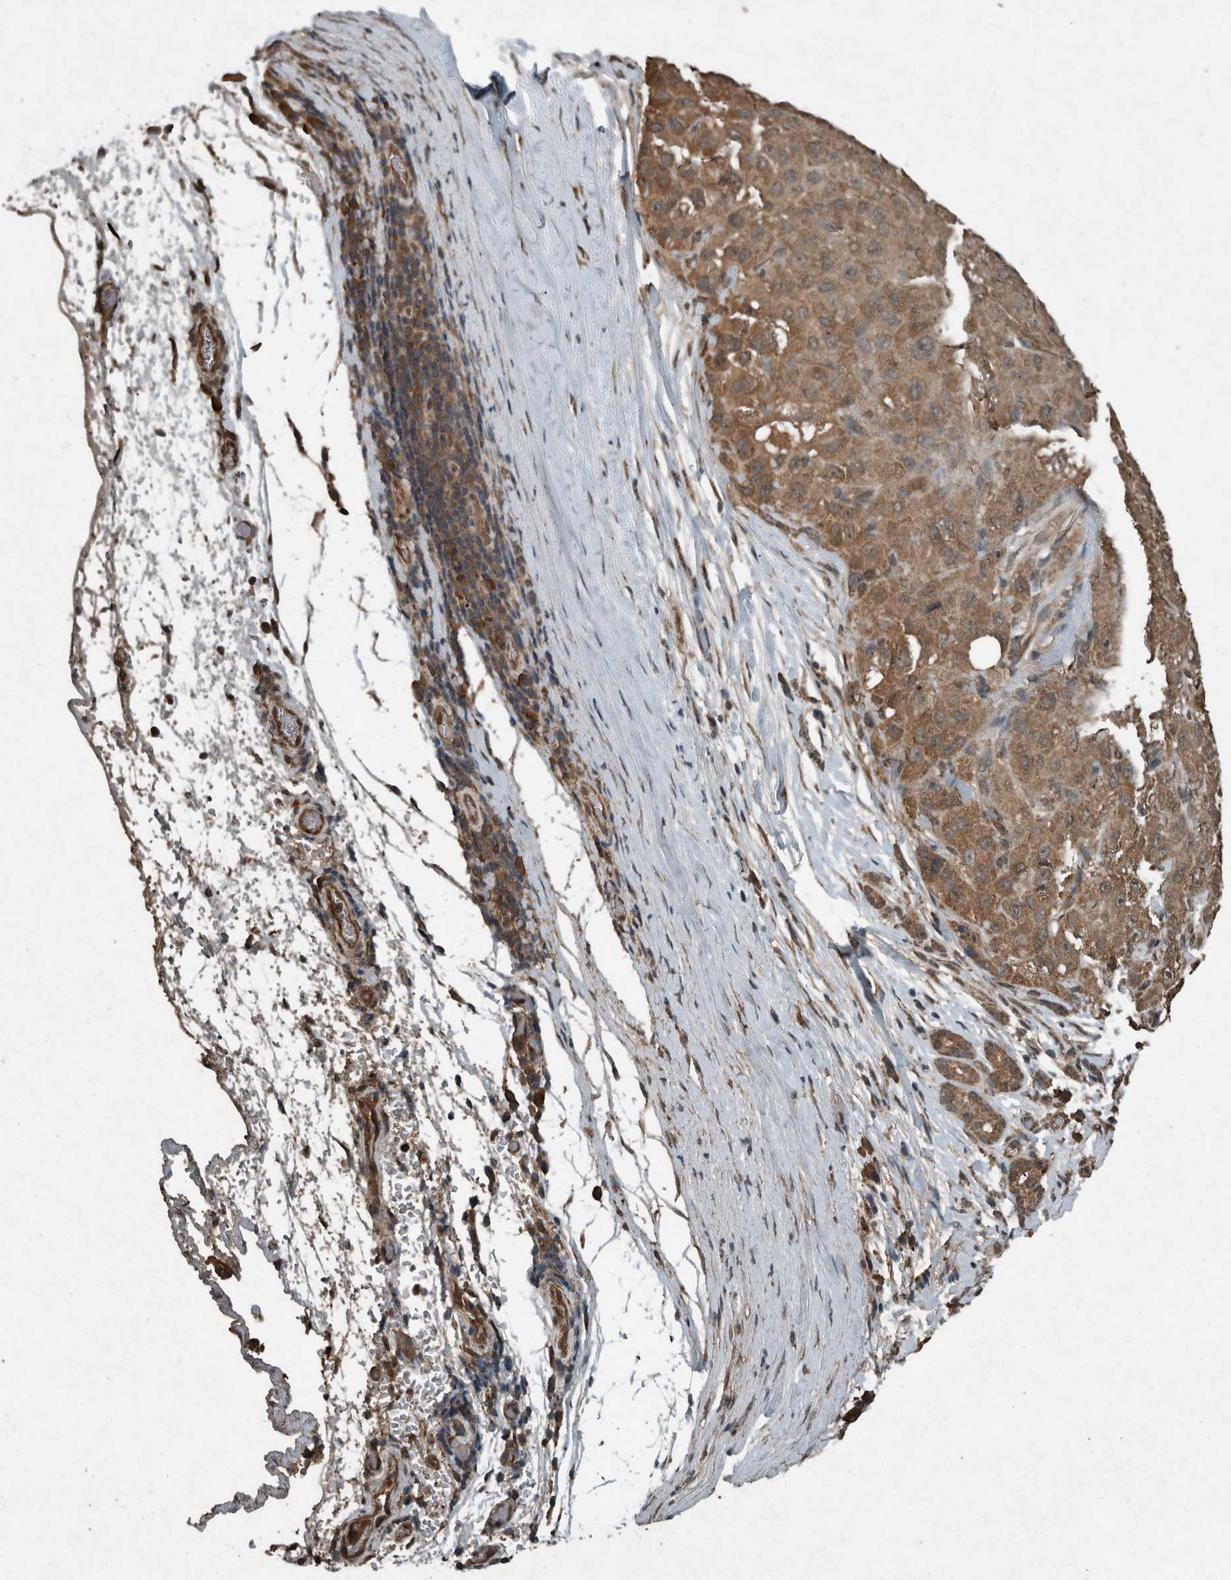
{"staining": {"intensity": "moderate", "quantity": ">75%", "location": "cytoplasmic/membranous"}, "tissue": "liver cancer", "cell_type": "Tumor cells", "image_type": "cancer", "snomed": [{"axis": "morphology", "description": "Carcinoma, Hepatocellular, NOS"}, {"axis": "topography", "description": "Liver"}], "caption": "Hepatocellular carcinoma (liver) stained for a protein (brown) demonstrates moderate cytoplasmic/membranous positive positivity in about >75% of tumor cells.", "gene": "ARHGEF12", "patient": {"sex": "male", "age": 80}}